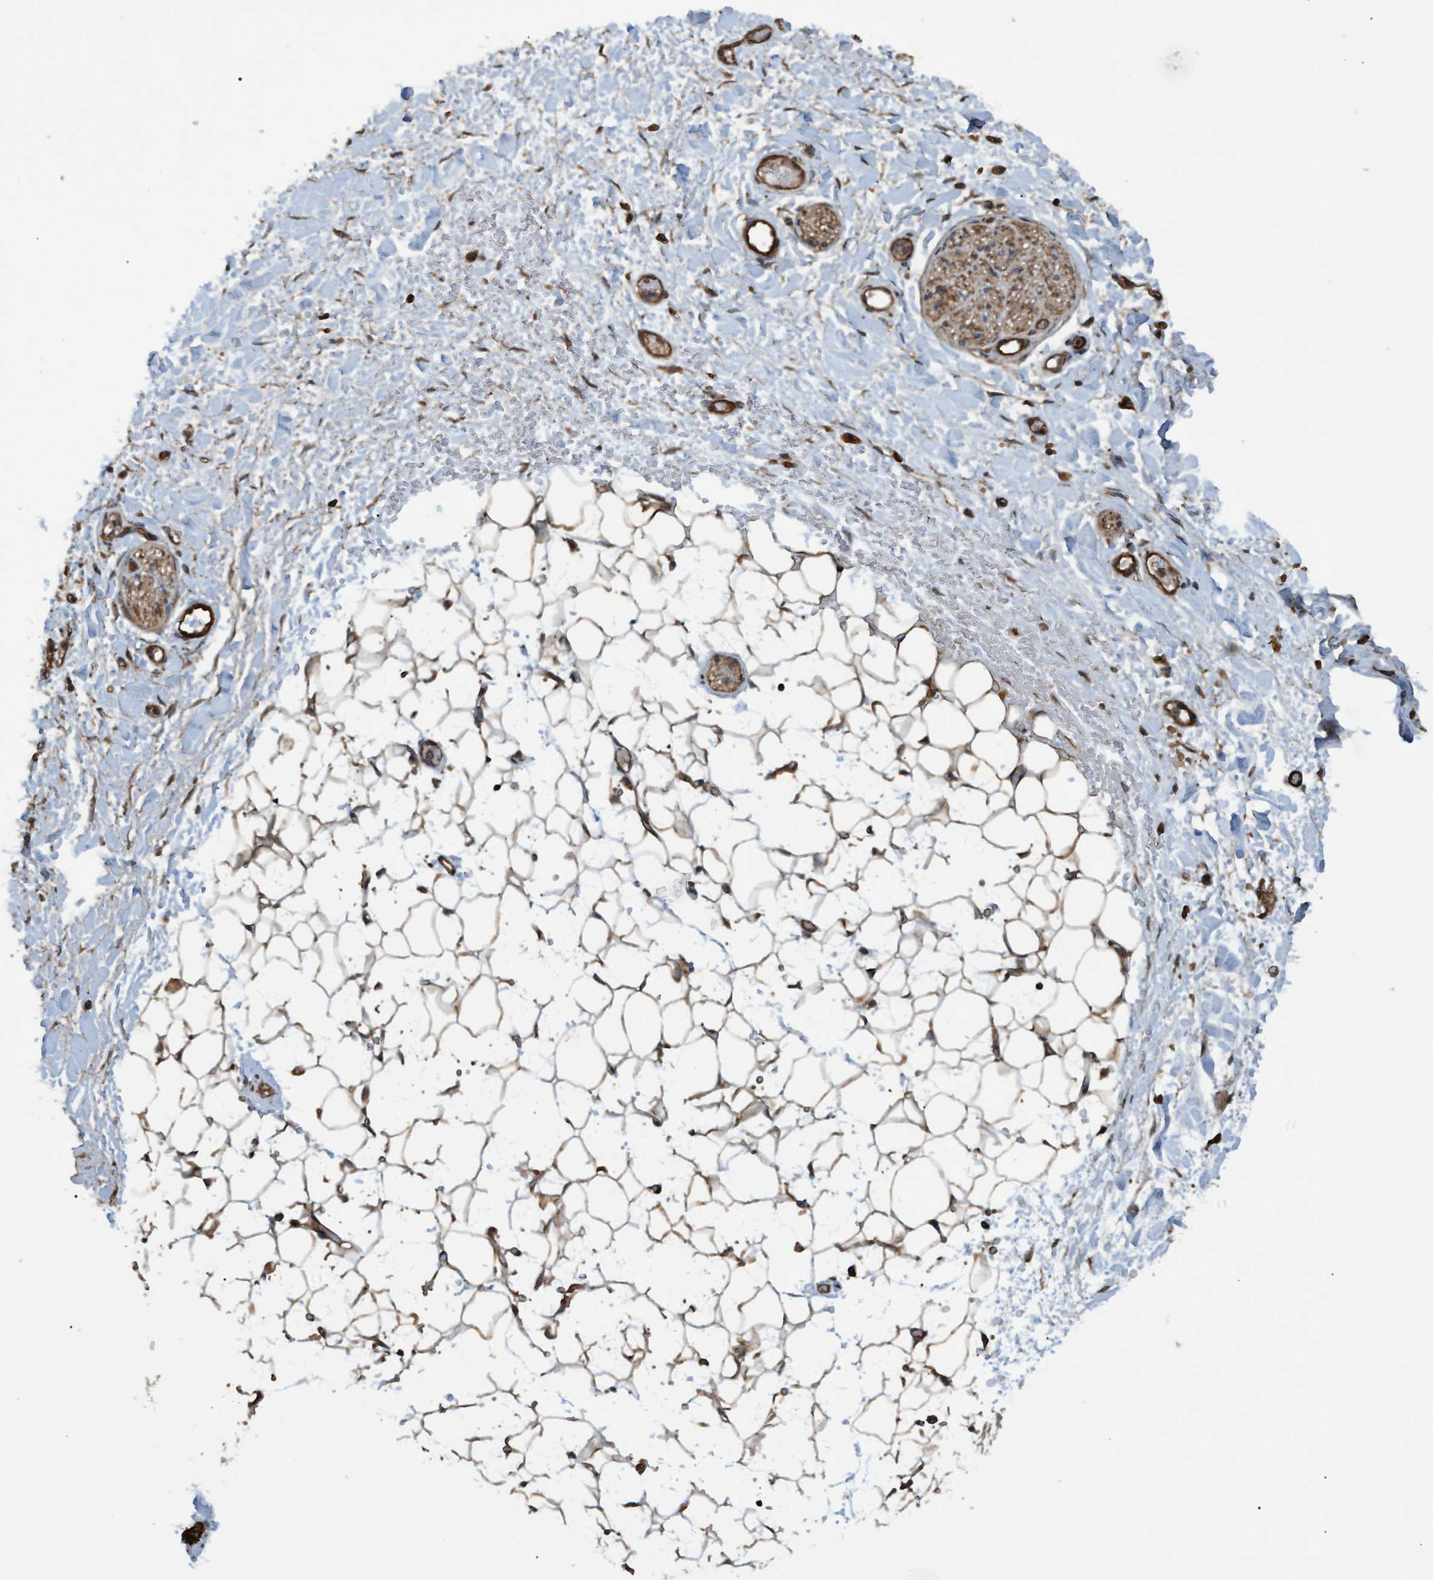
{"staining": {"intensity": "moderate", "quantity": ">75%", "location": "cytoplasmic/membranous"}, "tissue": "adipose tissue", "cell_type": "Adipocytes", "image_type": "normal", "snomed": [{"axis": "morphology", "description": "Normal tissue, NOS"}, {"axis": "topography", "description": "Kidney"}, {"axis": "topography", "description": "Peripheral nerve tissue"}], "caption": "The photomicrograph demonstrates staining of normal adipose tissue, revealing moderate cytoplasmic/membranous protein staining (brown color) within adipocytes.", "gene": "GGT6", "patient": {"sex": "male", "age": 7}}